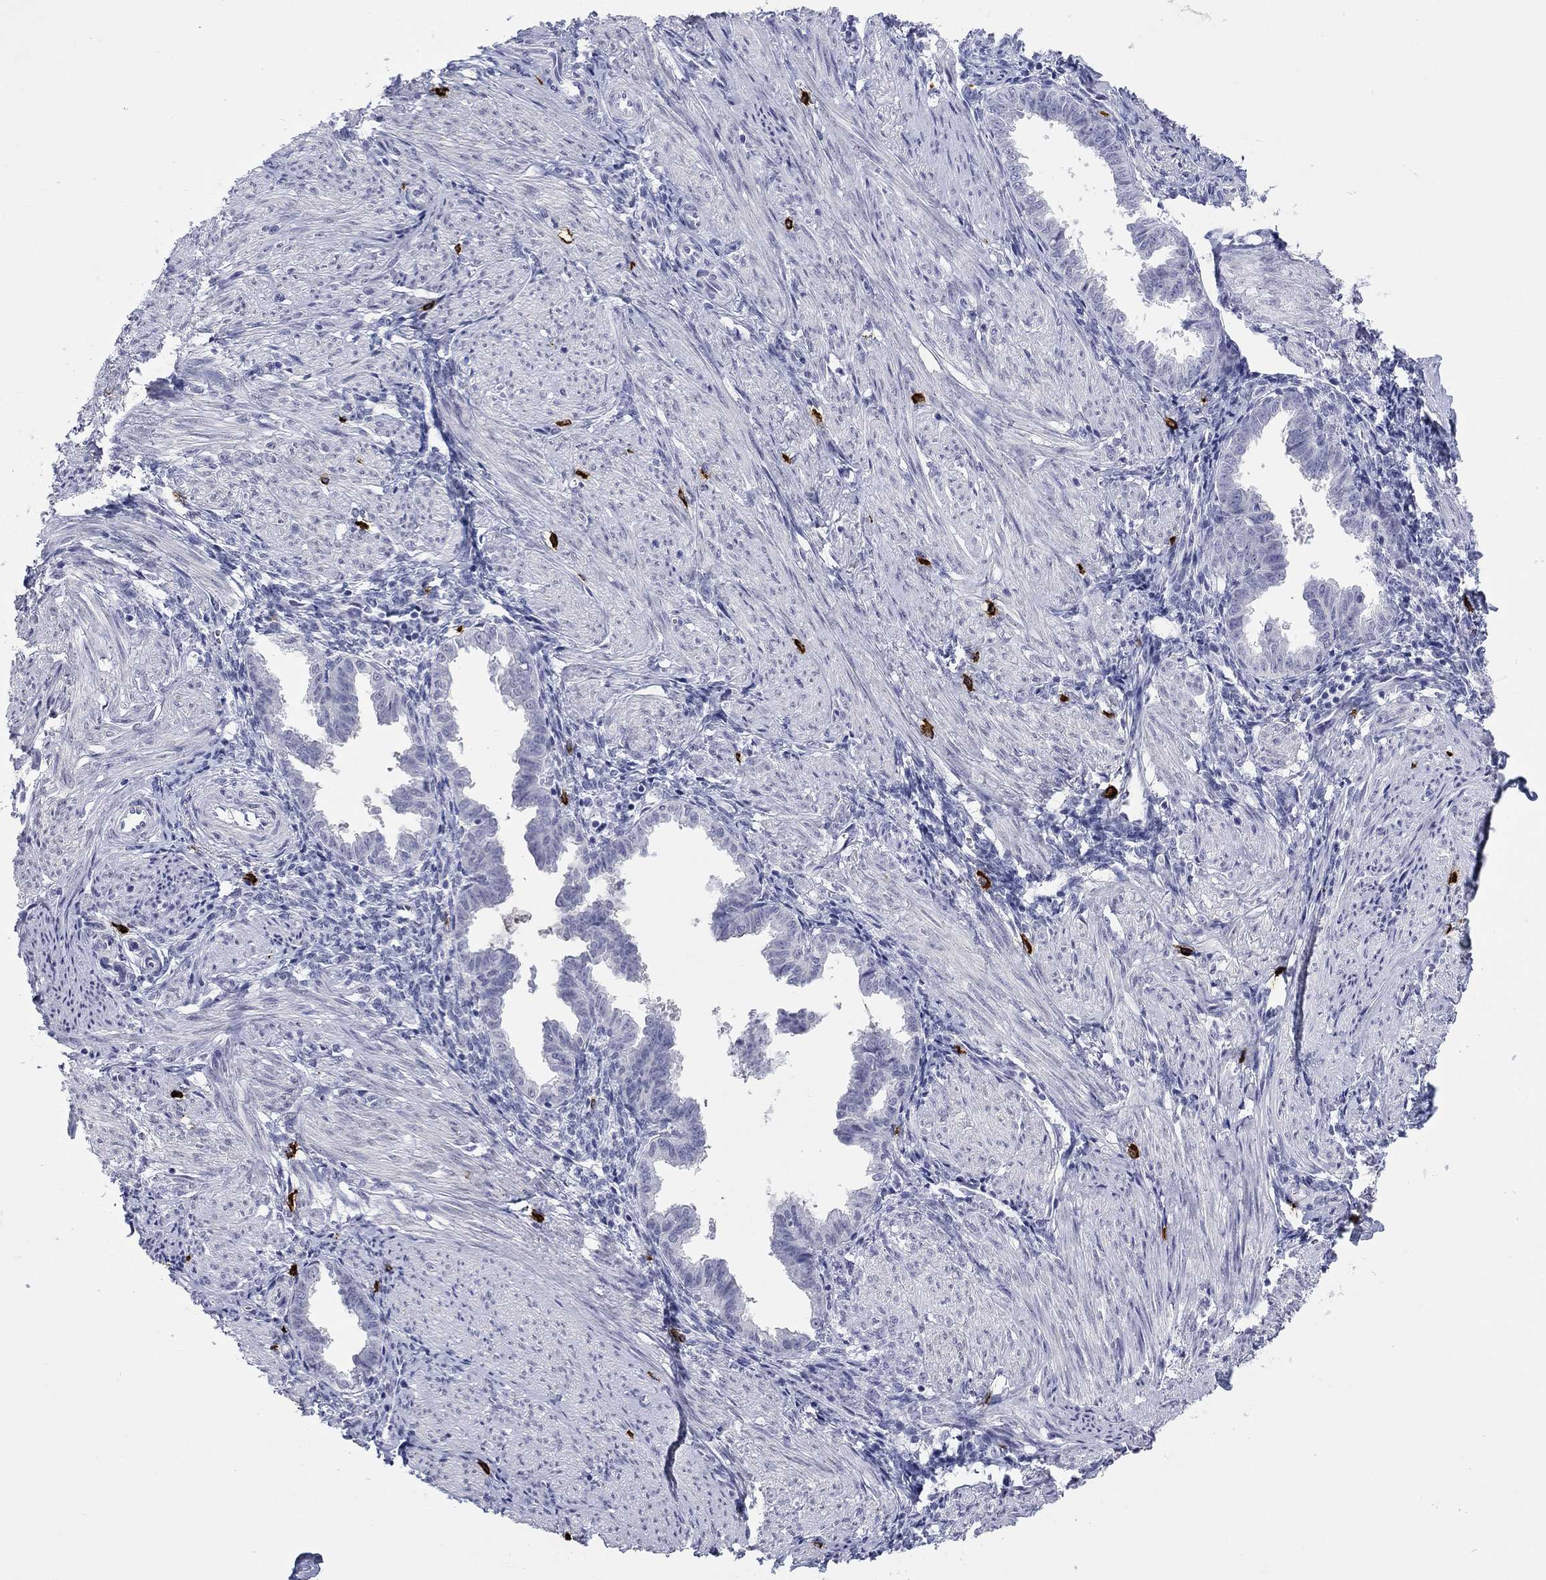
{"staining": {"intensity": "negative", "quantity": "none", "location": "none"}, "tissue": "endometrium", "cell_type": "Cells in endometrial stroma", "image_type": "normal", "snomed": [{"axis": "morphology", "description": "Normal tissue, NOS"}, {"axis": "topography", "description": "Endometrium"}], "caption": "A photomicrograph of endometrium stained for a protein demonstrates no brown staining in cells in endometrial stroma.", "gene": "ECEL1", "patient": {"sex": "female", "age": 37}}